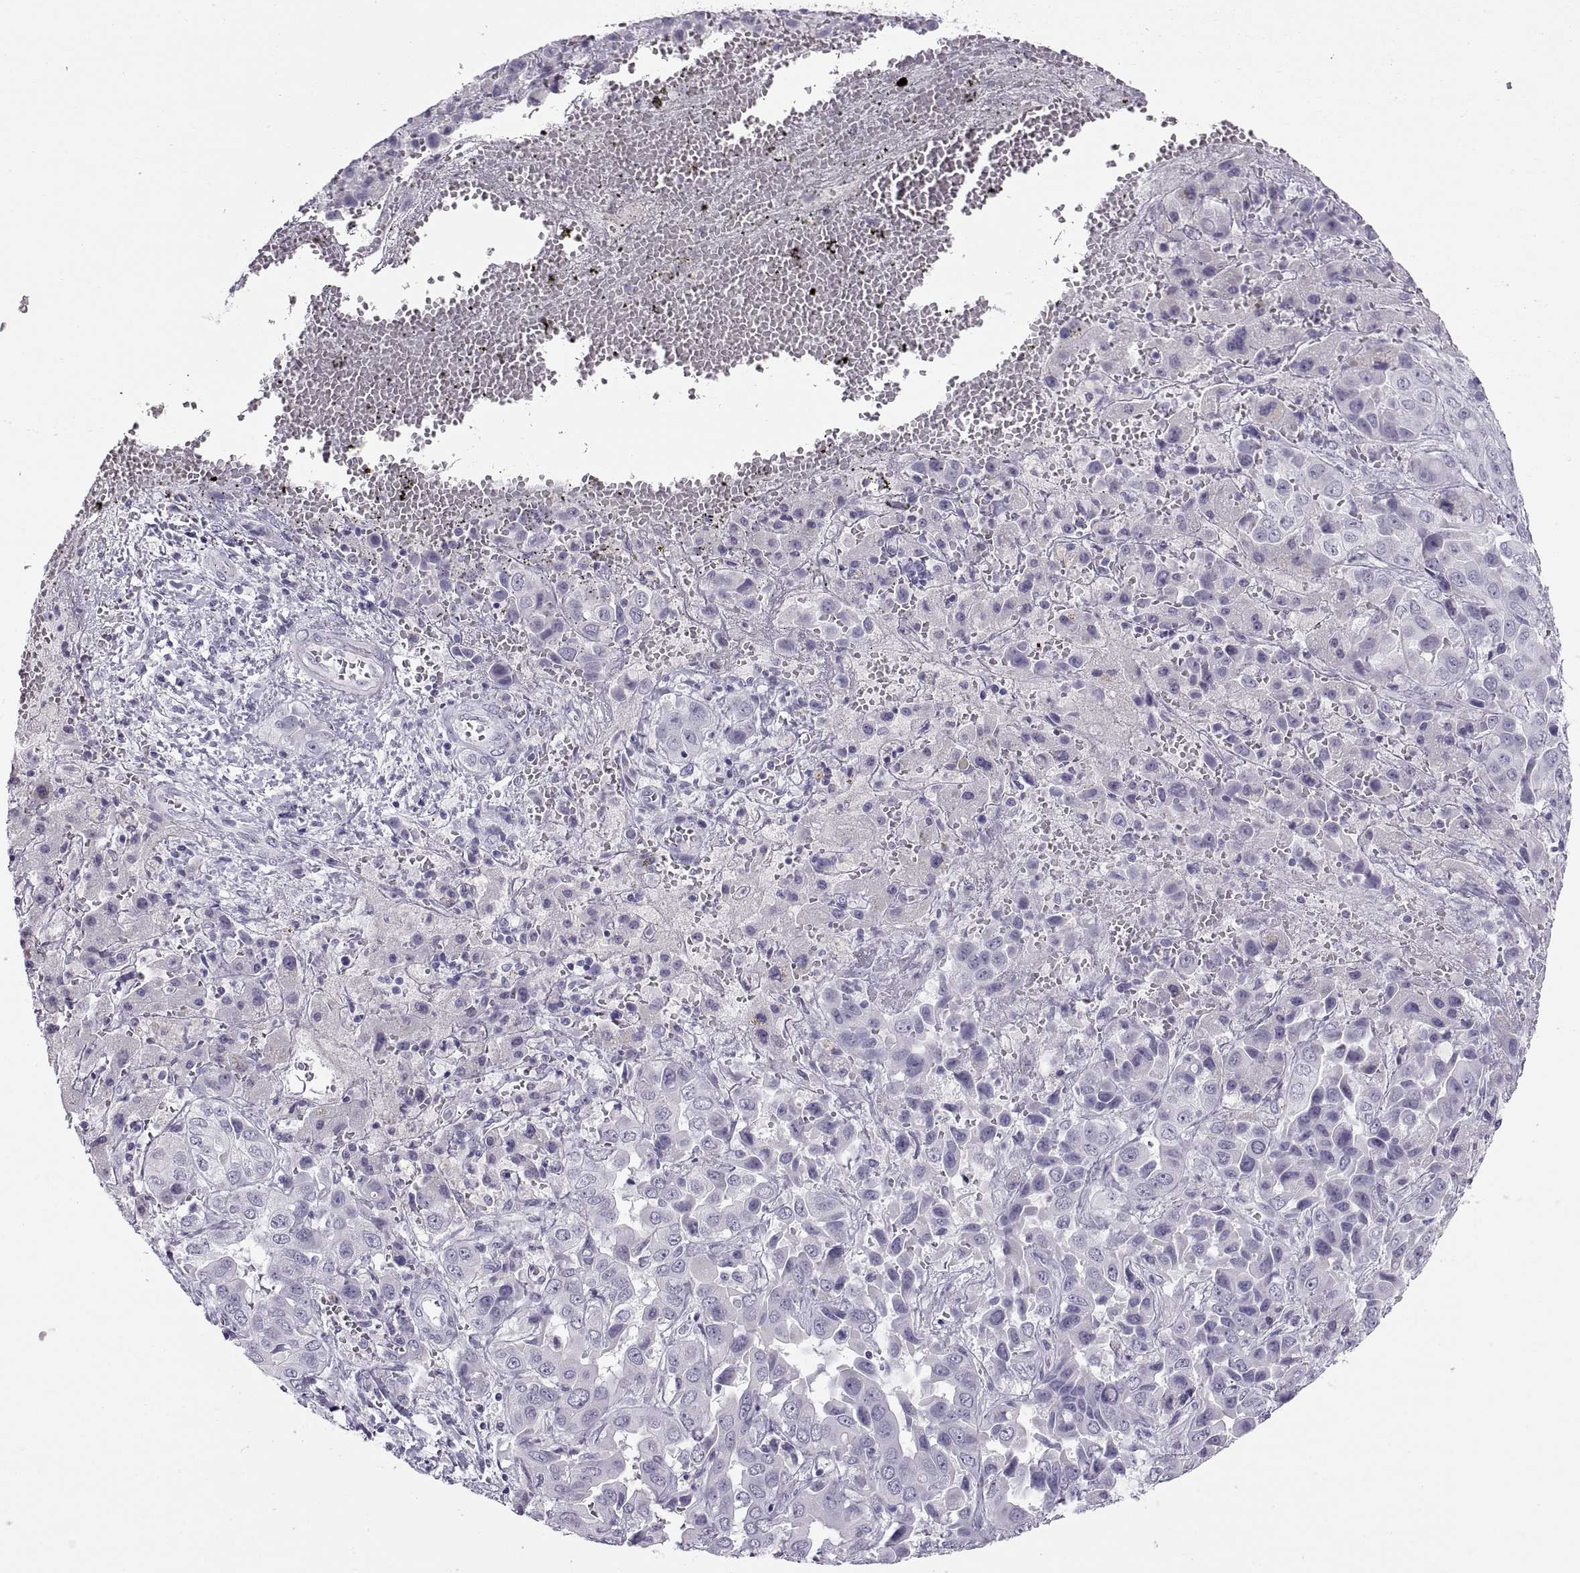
{"staining": {"intensity": "negative", "quantity": "none", "location": "none"}, "tissue": "liver cancer", "cell_type": "Tumor cells", "image_type": "cancer", "snomed": [{"axis": "morphology", "description": "Cholangiocarcinoma"}, {"axis": "topography", "description": "Liver"}], "caption": "The histopathology image displays no significant positivity in tumor cells of liver cancer (cholangiocarcinoma).", "gene": "C3orf22", "patient": {"sex": "female", "age": 52}}